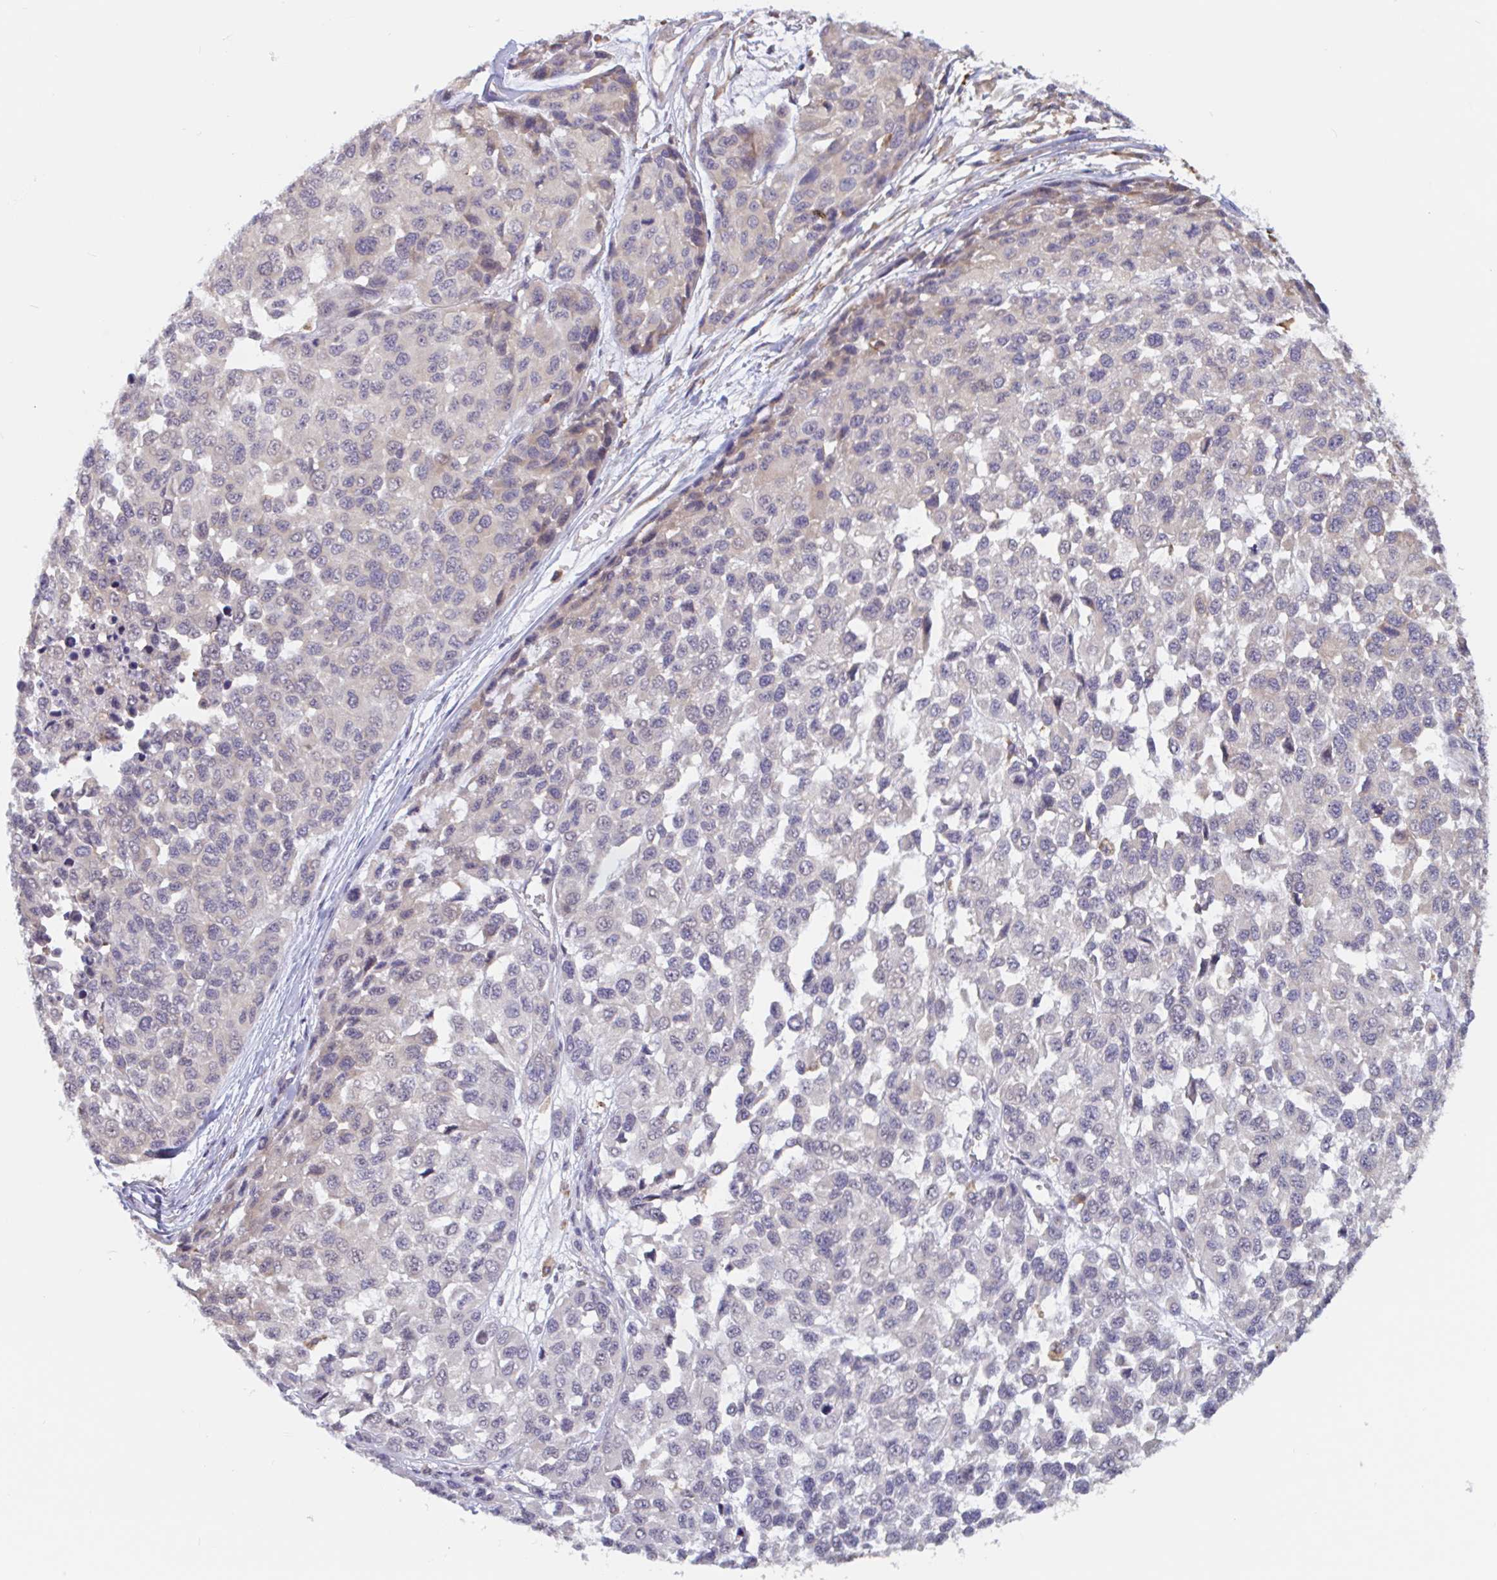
{"staining": {"intensity": "weak", "quantity": "<25%", "location": "cytoplasmic/membranous"}, "tissue": "melanoma", "cell_type": "Tumor cells", "image_type": "cancer", "snomed": [{"axis": "morphology", "description": "Malignant melanoma, NOS"}, {"axis": "topography", "description": "Skin"}], "caption": "DAB immunohistochemical staining of human melanoma exhibits no significant staining in tumor cells. Brightfield microscopy of immunohistochemistry (IHC) stained with DAB (3,3'-diaminobenzidine) (brown) and hematoxylin (blue), captured at high magnification.", "gene": "SNX8", "patient": {"sex": "male", "age": 62}}